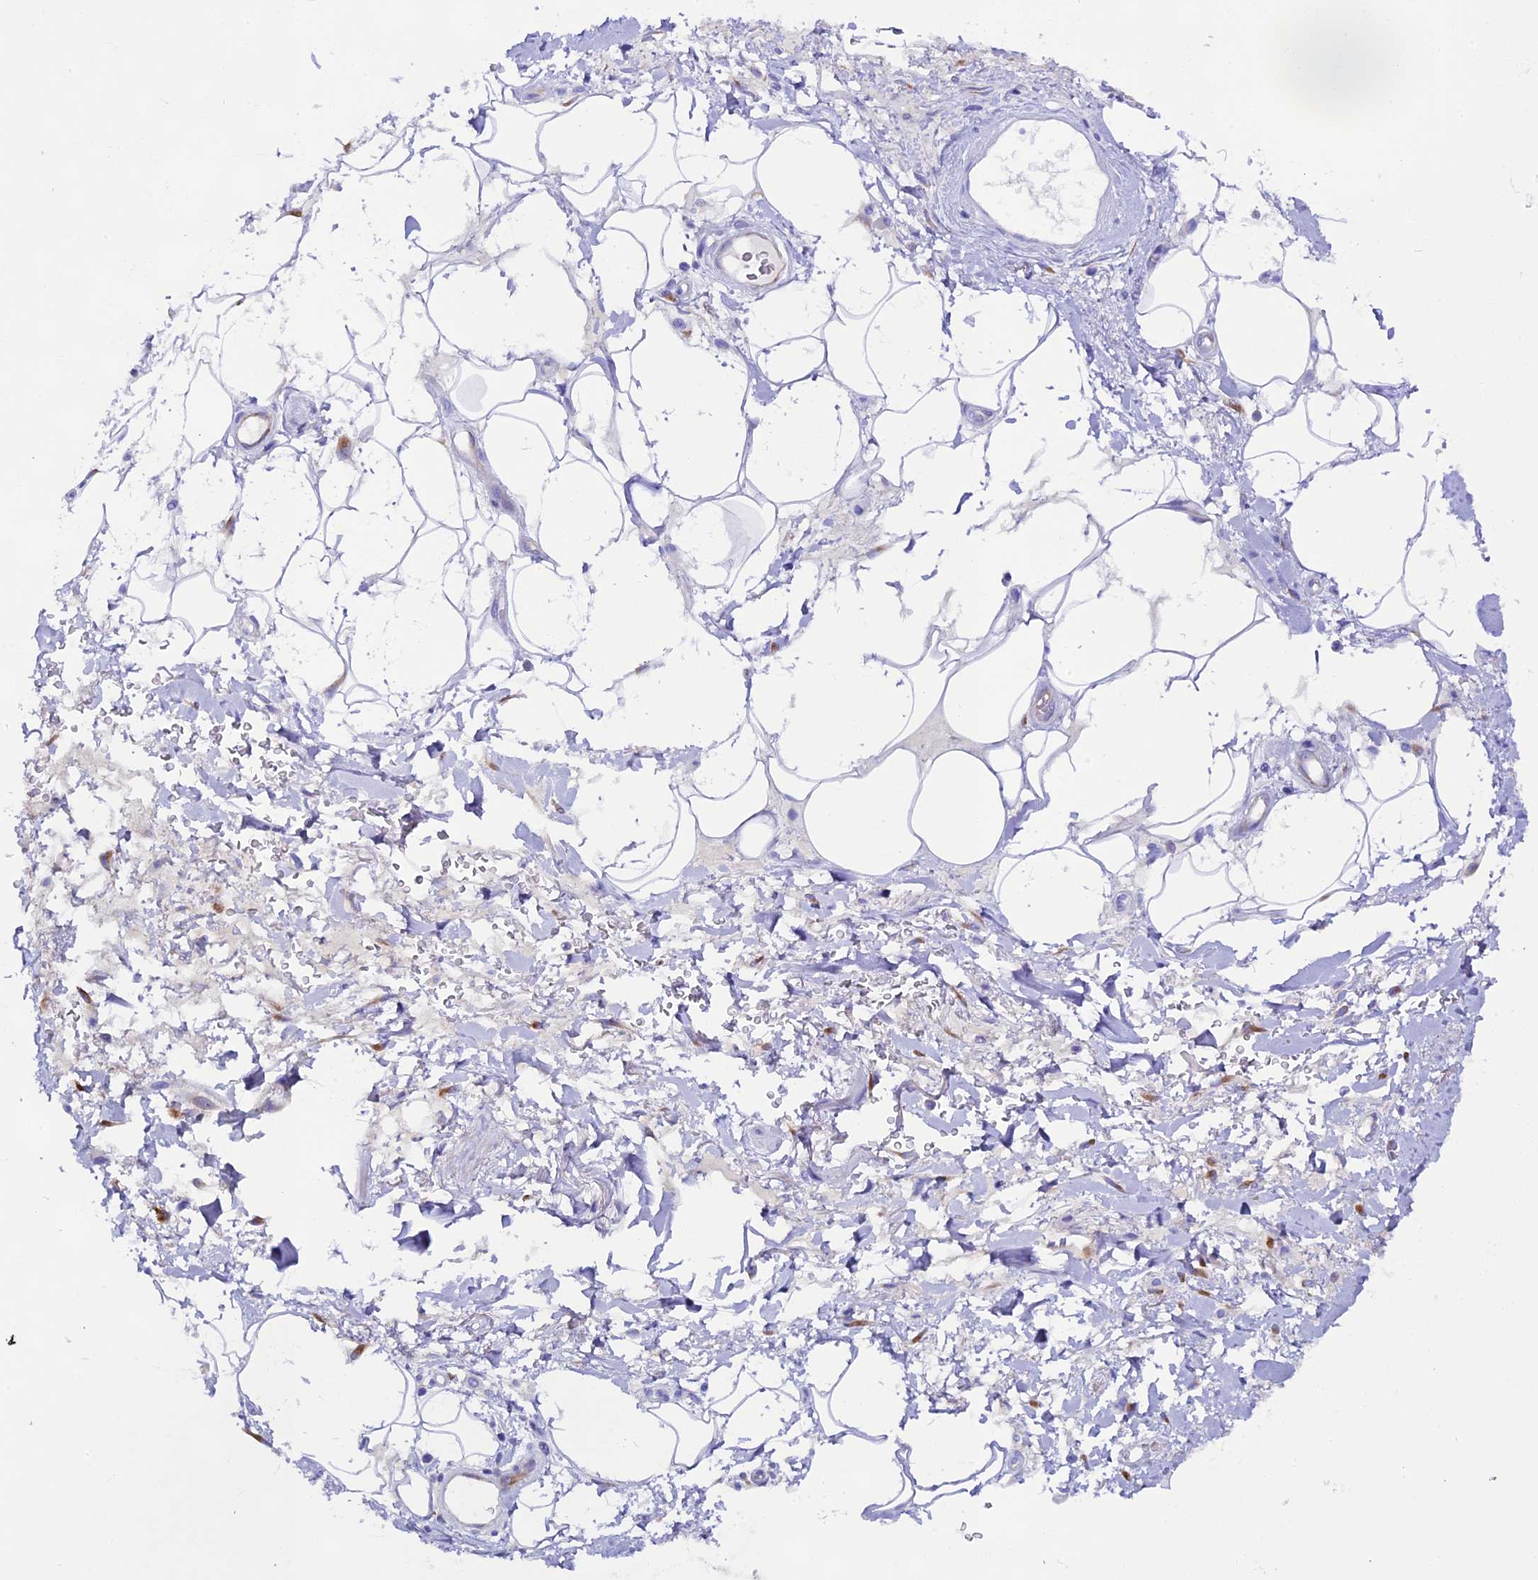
{"staining": {"intensity": "negative", "quantity": "none", "location": "none"}, "tissue": "adipose tissue", "cell_type": "Adipocytes", "image_type": "normal", "snomed": [{"axis": "morphology", "description": "Normal tissue, NOS"}, {"axis": "morphology", "description": "Adenocarcinoma, NOS"}, {"axis": "topography", "description": "Rectum"}, {"axis": "topography", "description": "Vagina"}, {"axis": "topography", "description": "Peripheral nerve tissue"}], "caption": "Immunohistochemistry micrograph of normal adipose tissue stained for a protein (brown), which reveals no expression in adipocytes.", "gene": "FKBP11", "patient": {"sex": "female", "age": 71}}